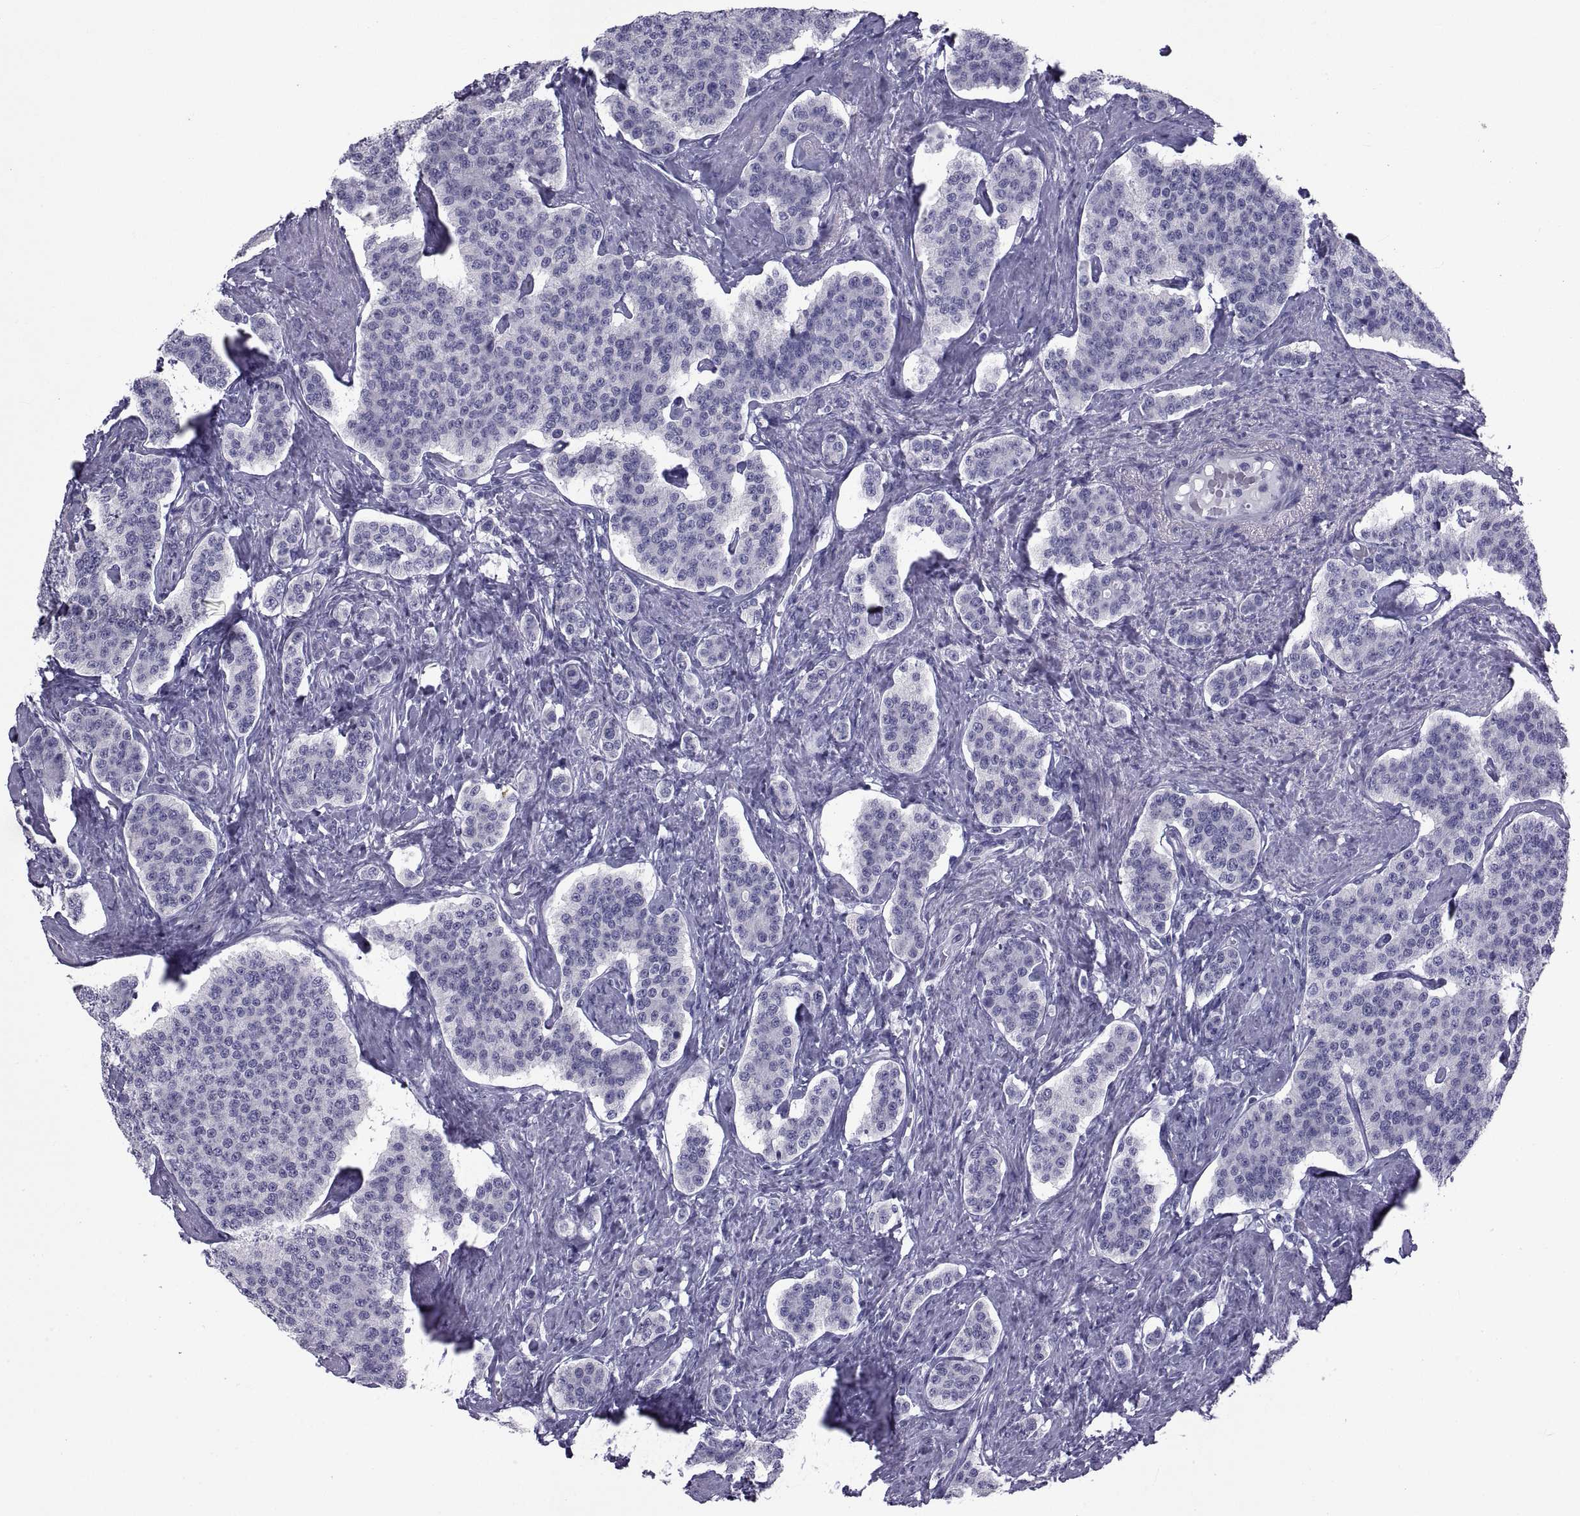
{"staining": {"intensity": "negative", "quantity": "none", "location": "none"}, "tissue": "carcinoid", "cell_type": "Tumor cells", "image_type": "cancer", "snomed": [{"axis": "morphology", "description": "Carcinoid, malignant, NOS"}, {"axis": "topography", "description": "Small intestine"}], "caption": "Human carcinoid (malignant) stained for a protein using immunohistochemistry displays no positivity in tumor cells.", "gene": "NPTX2", "patient": {"sex": "female", "age": 58}}